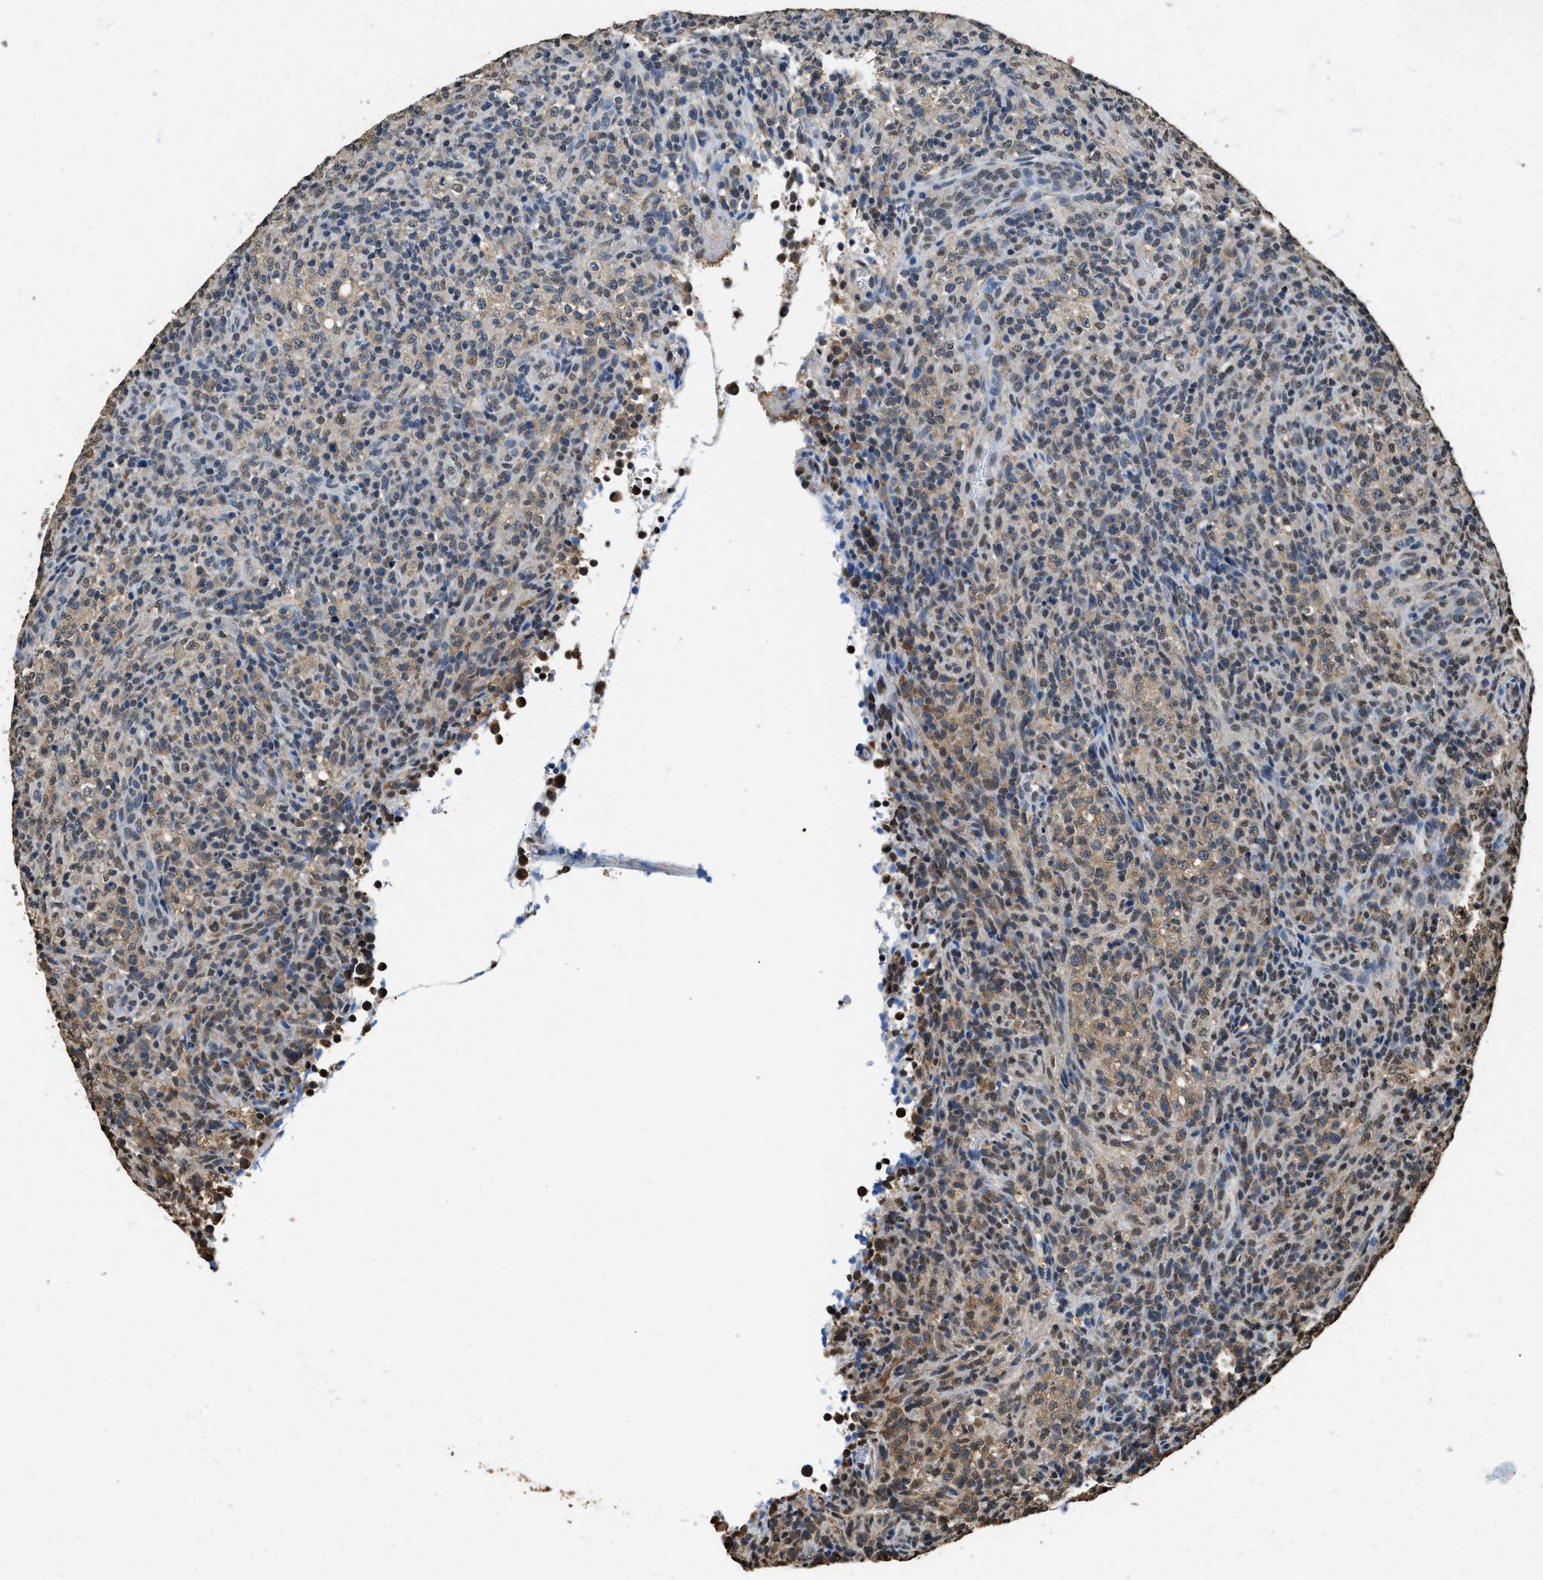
{"staining": {"intensity": "moderate", "quantity": "<25%", "location": "cytoplasmic/membranous,nuclear"}, "tissue": "lymphoma", "cell_type": "Tumor cells", "image_type": "cancer", "snomed": [{"axis": "morphology", "description": "Malignant lymphoma, non-Hodgkin's type, High grade"}, {"axis": "topography", "description": "Lymph node"}], "caption": "Tumor cells reveal low levels of moderate cytoplasmic/membranous and nuclear staining in about <25% of cells in human malignant lymphoma, non-Hodgkin's type (high-grade).", "gene": "GAPDH", "patient": {"sex": "female", "age": 76}}